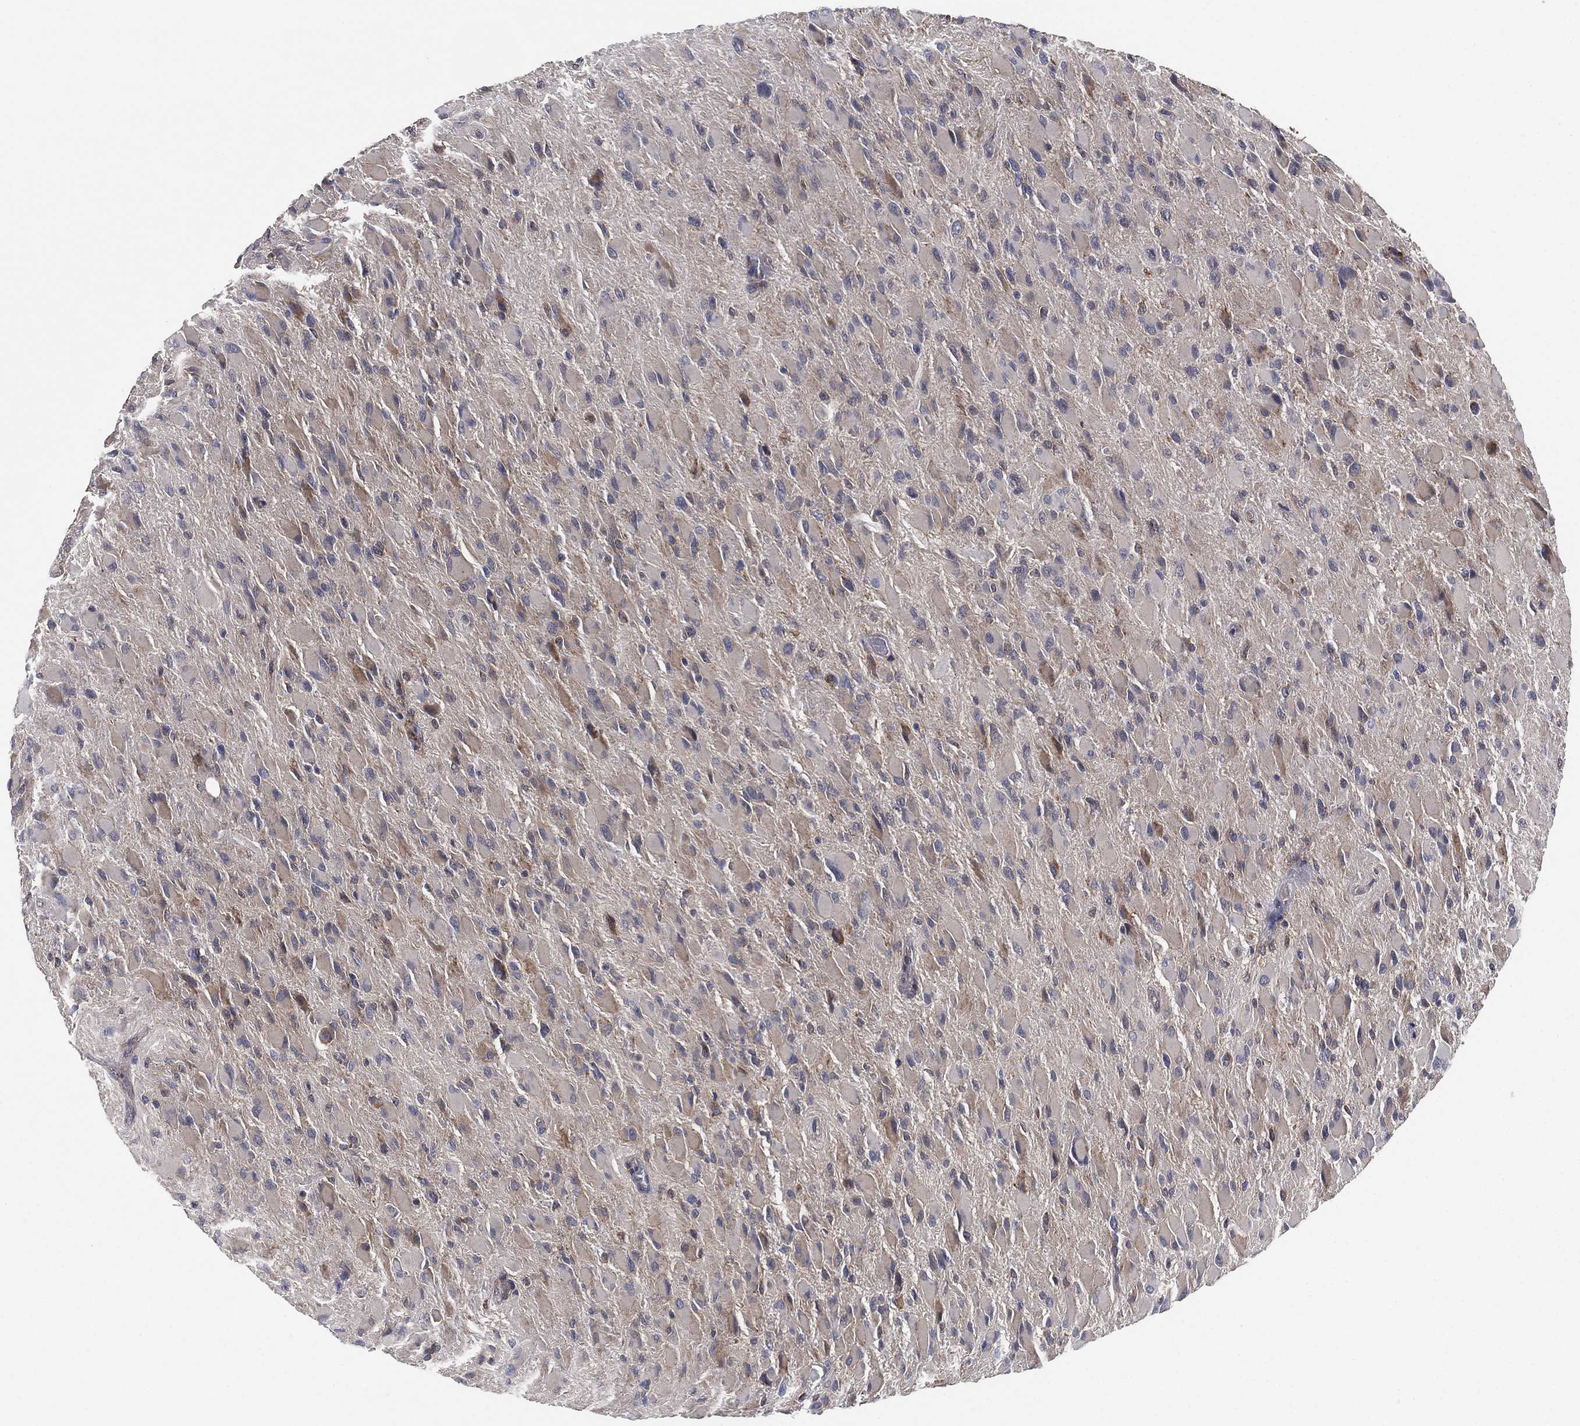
{"staining": {"intensity": "negative", "quantity": "none", "location": "none"}, "tissue": "glioma", "cell_type": "Tumor cells", "image_type": "cancer", "snomed": [{"axis": "morphology", "description": "Glioma, malignant, High grade"}, {"axis": "topography", "description": "Cerebral cortex"}], "caption": "Tumor cells show no significant expression in malignant high-grade glioma.", "gene": "FES", "patient": {"sex": "female", "age": 36}}